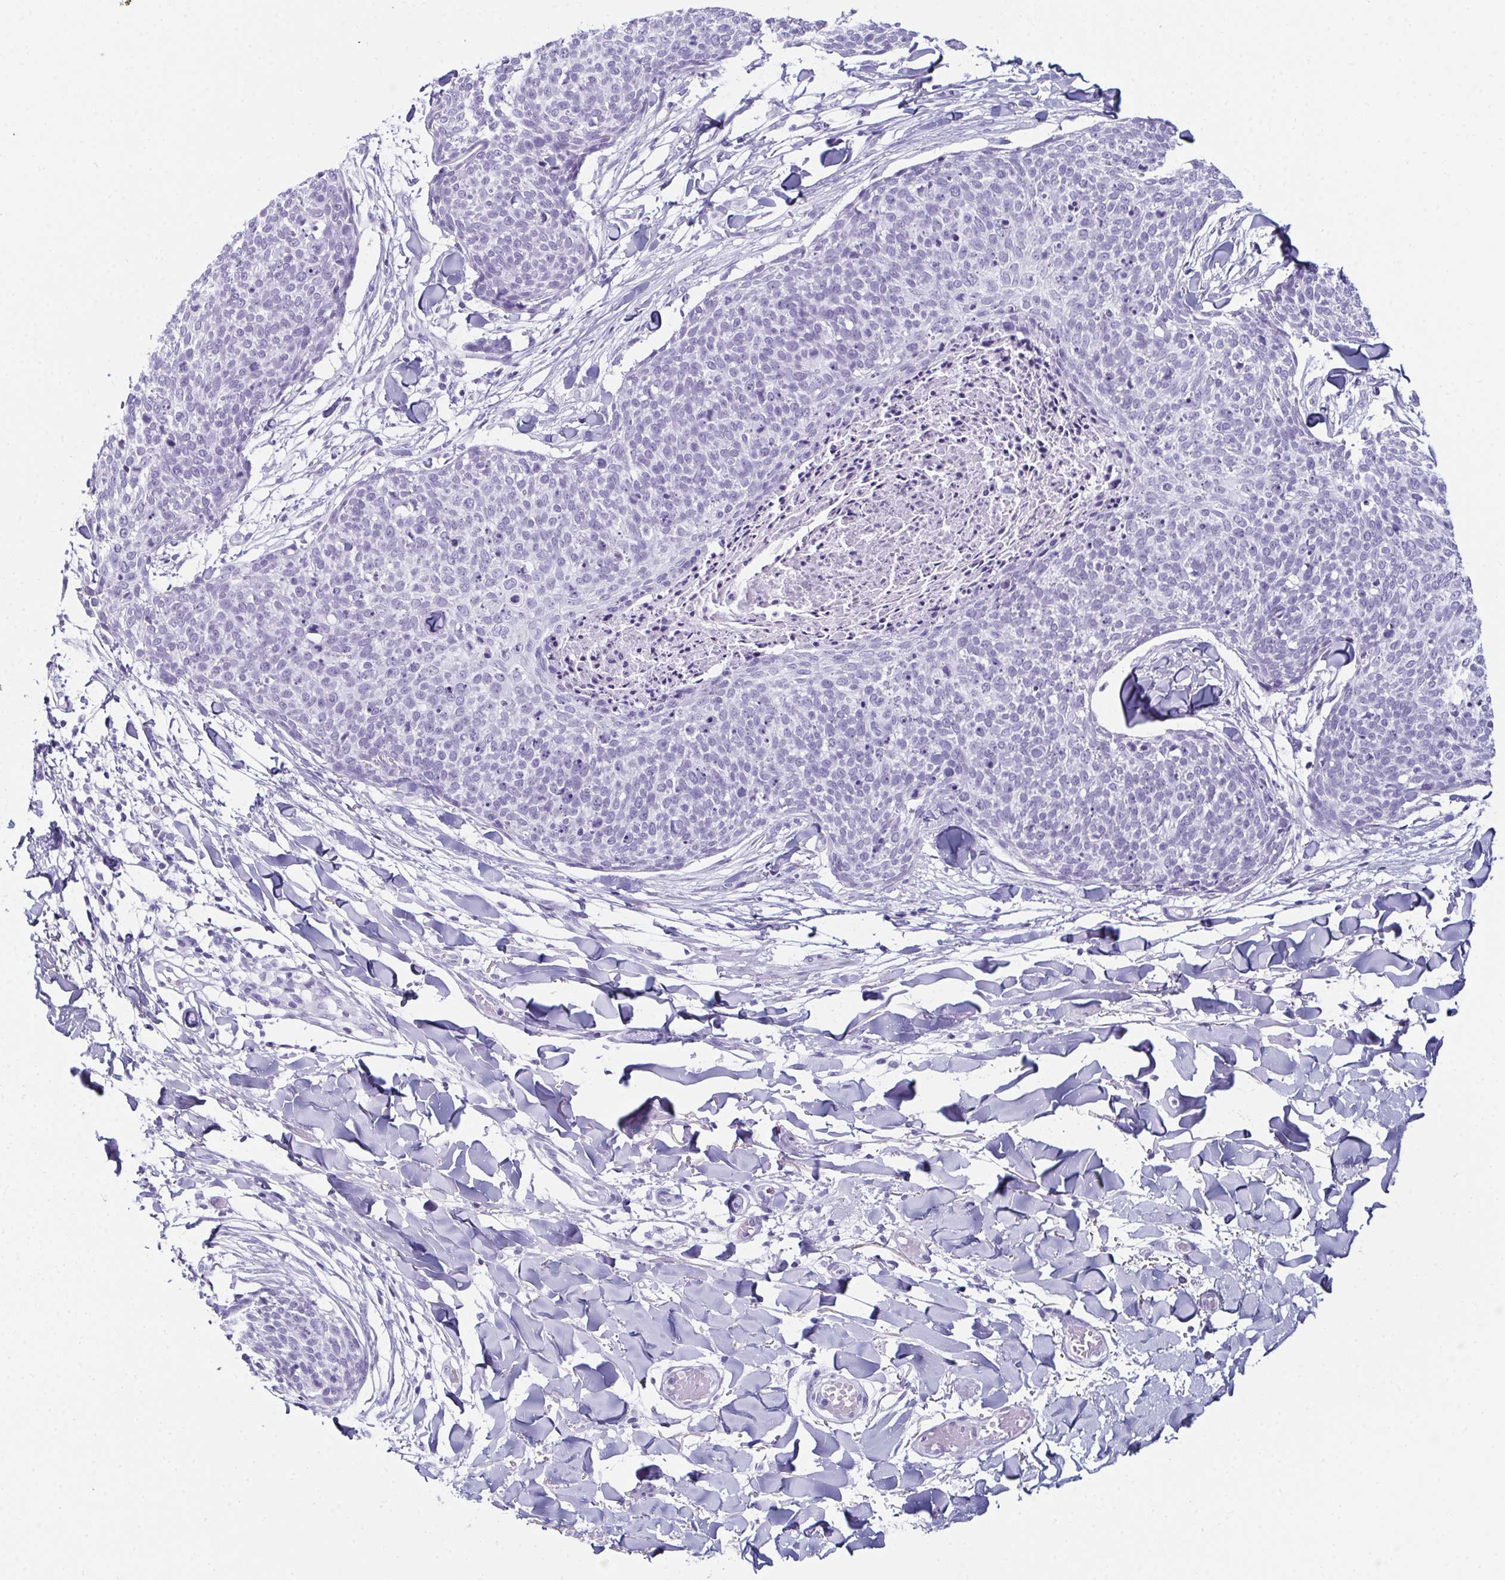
{"staining": {"intensity": "negative", "quantity": "none", "location": "none"}, "tissue": "skin cancer", "cell_type": "Tumor cells", "image_type": "cancer", "snomed": [{"axis": "morphology", "description": "Squamous cell carcinoma, NOS"}, {"axis": "topography", "description": "Skin"}, {"axis": "topography", "description": "Vulva"}], "caption": "Tumor cells are negative for protein expression in human skin squamous cell carcinoma.", "gene": "ENKUR", "patient": {"sex": "female", "age": 75}}